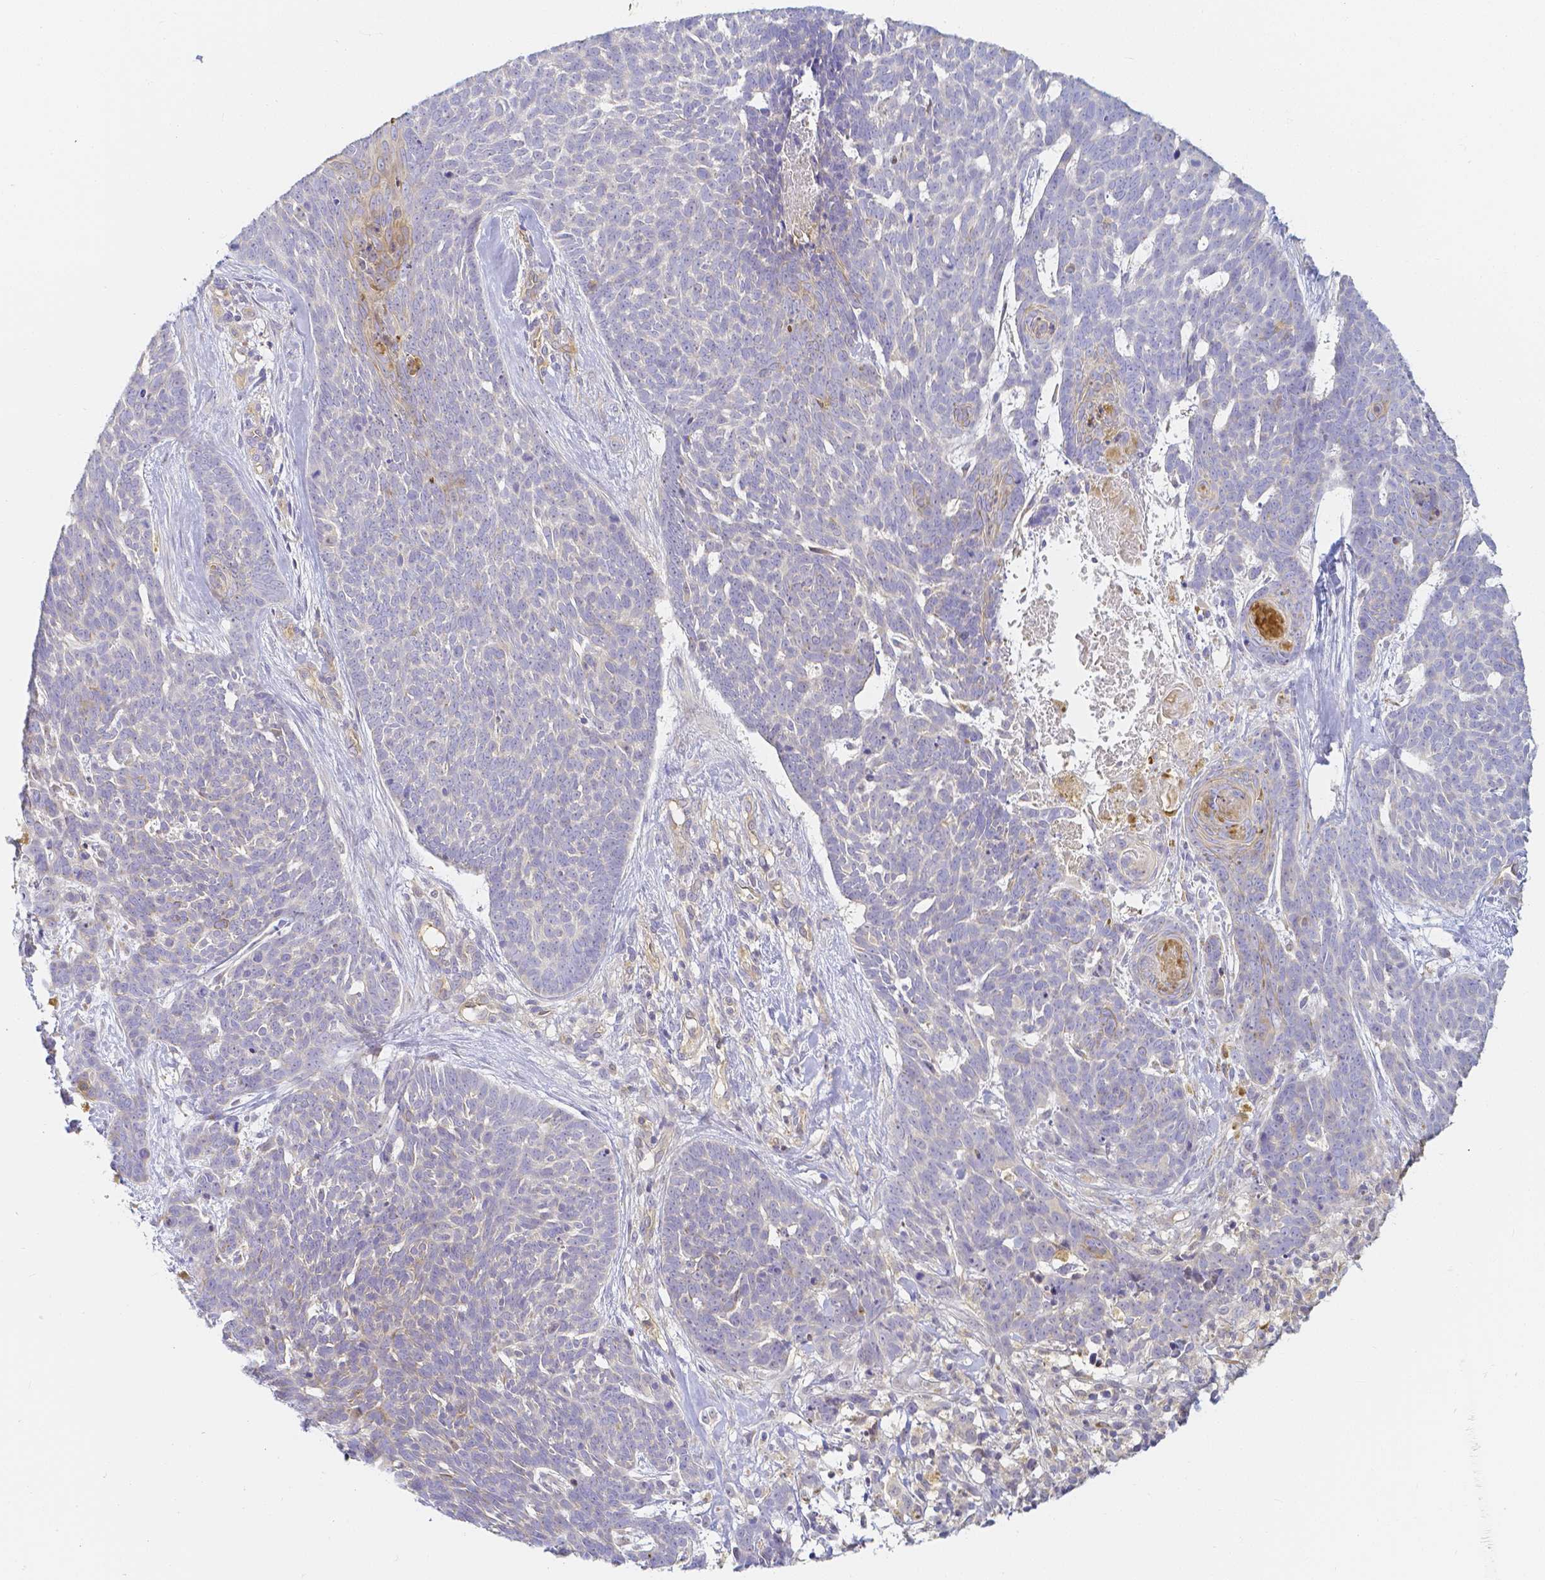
{"staining": {"intensity": "negative", "quantity": "none", "location": "none"}, "tissue": "skin cancer", "cell_type": "Tumor cells", "image_type": "cancer", "snomed": [{"axis": "morphology", "description": "Basal cell carcinoma"}, {"axis": "topography", "description": "Skin"}], "caption": "Tumor cells are negative for protein expression in human skin basal cell carcinoma. (DAB (3,3'-diaminobenzidine) immunohistochemistry with hematoxylin counter stain).", "gene": "KCNH1", "patient": {"sex": "female", "age": 78}}